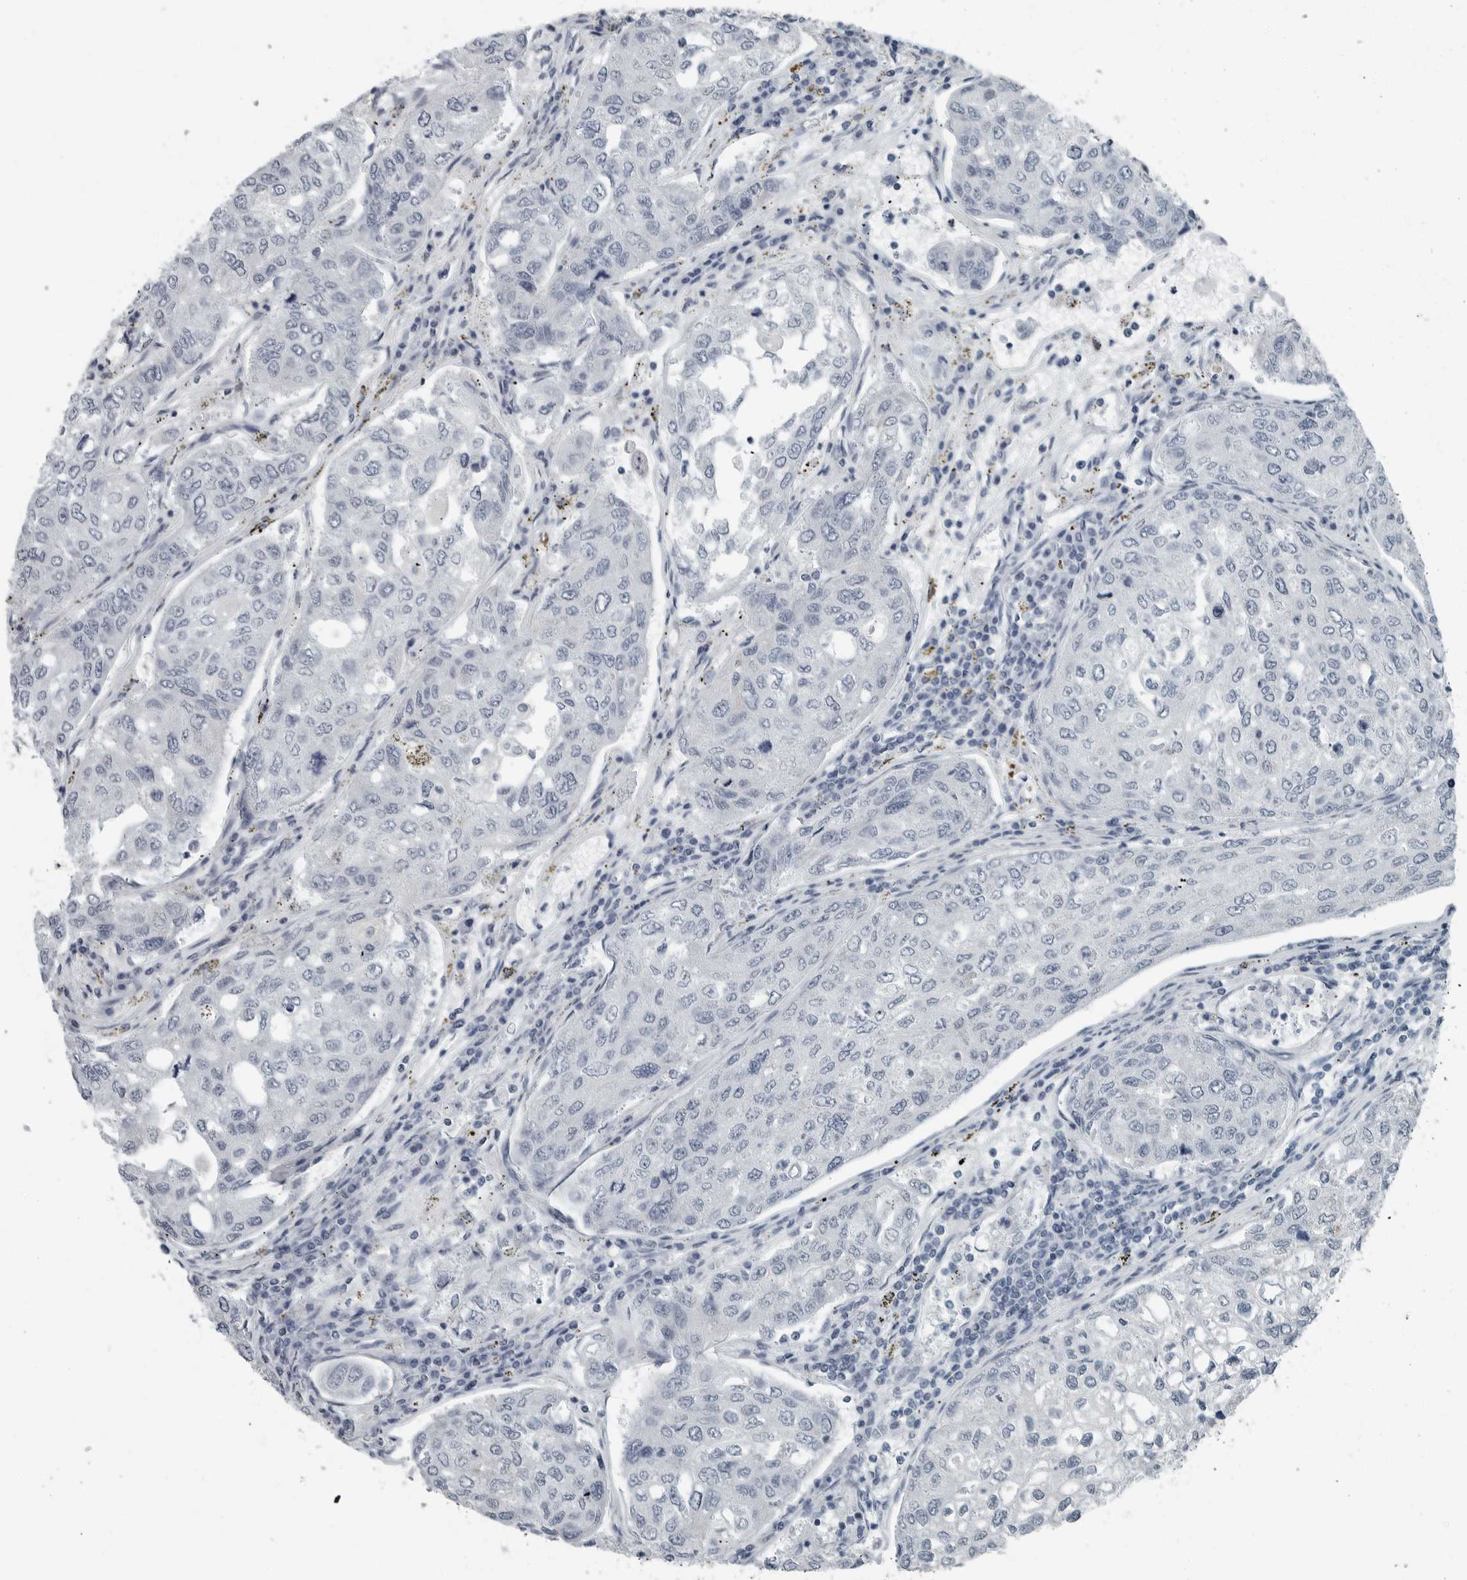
{"staining": {"intensity": "negative", "quantity": "none", "location": "none"}, "tissue": "urothelial cancer", "cell_type": "Tumor cells", "image_type": "cancer", "snomed": [{"axis": "morphology", "description": "Urothelial carcinoma, High grade"}, {"axis": "topography", "description": "Lymph node"}, {"axis": "topography", "description": "Urinary bladder"}], "caption": "A micrograph of human urothelial carcinoma (high-grade) is negative for staining in tumor cells.", "gene": "ZPBP2", "patient": {"sex": "male", "age": 51}}